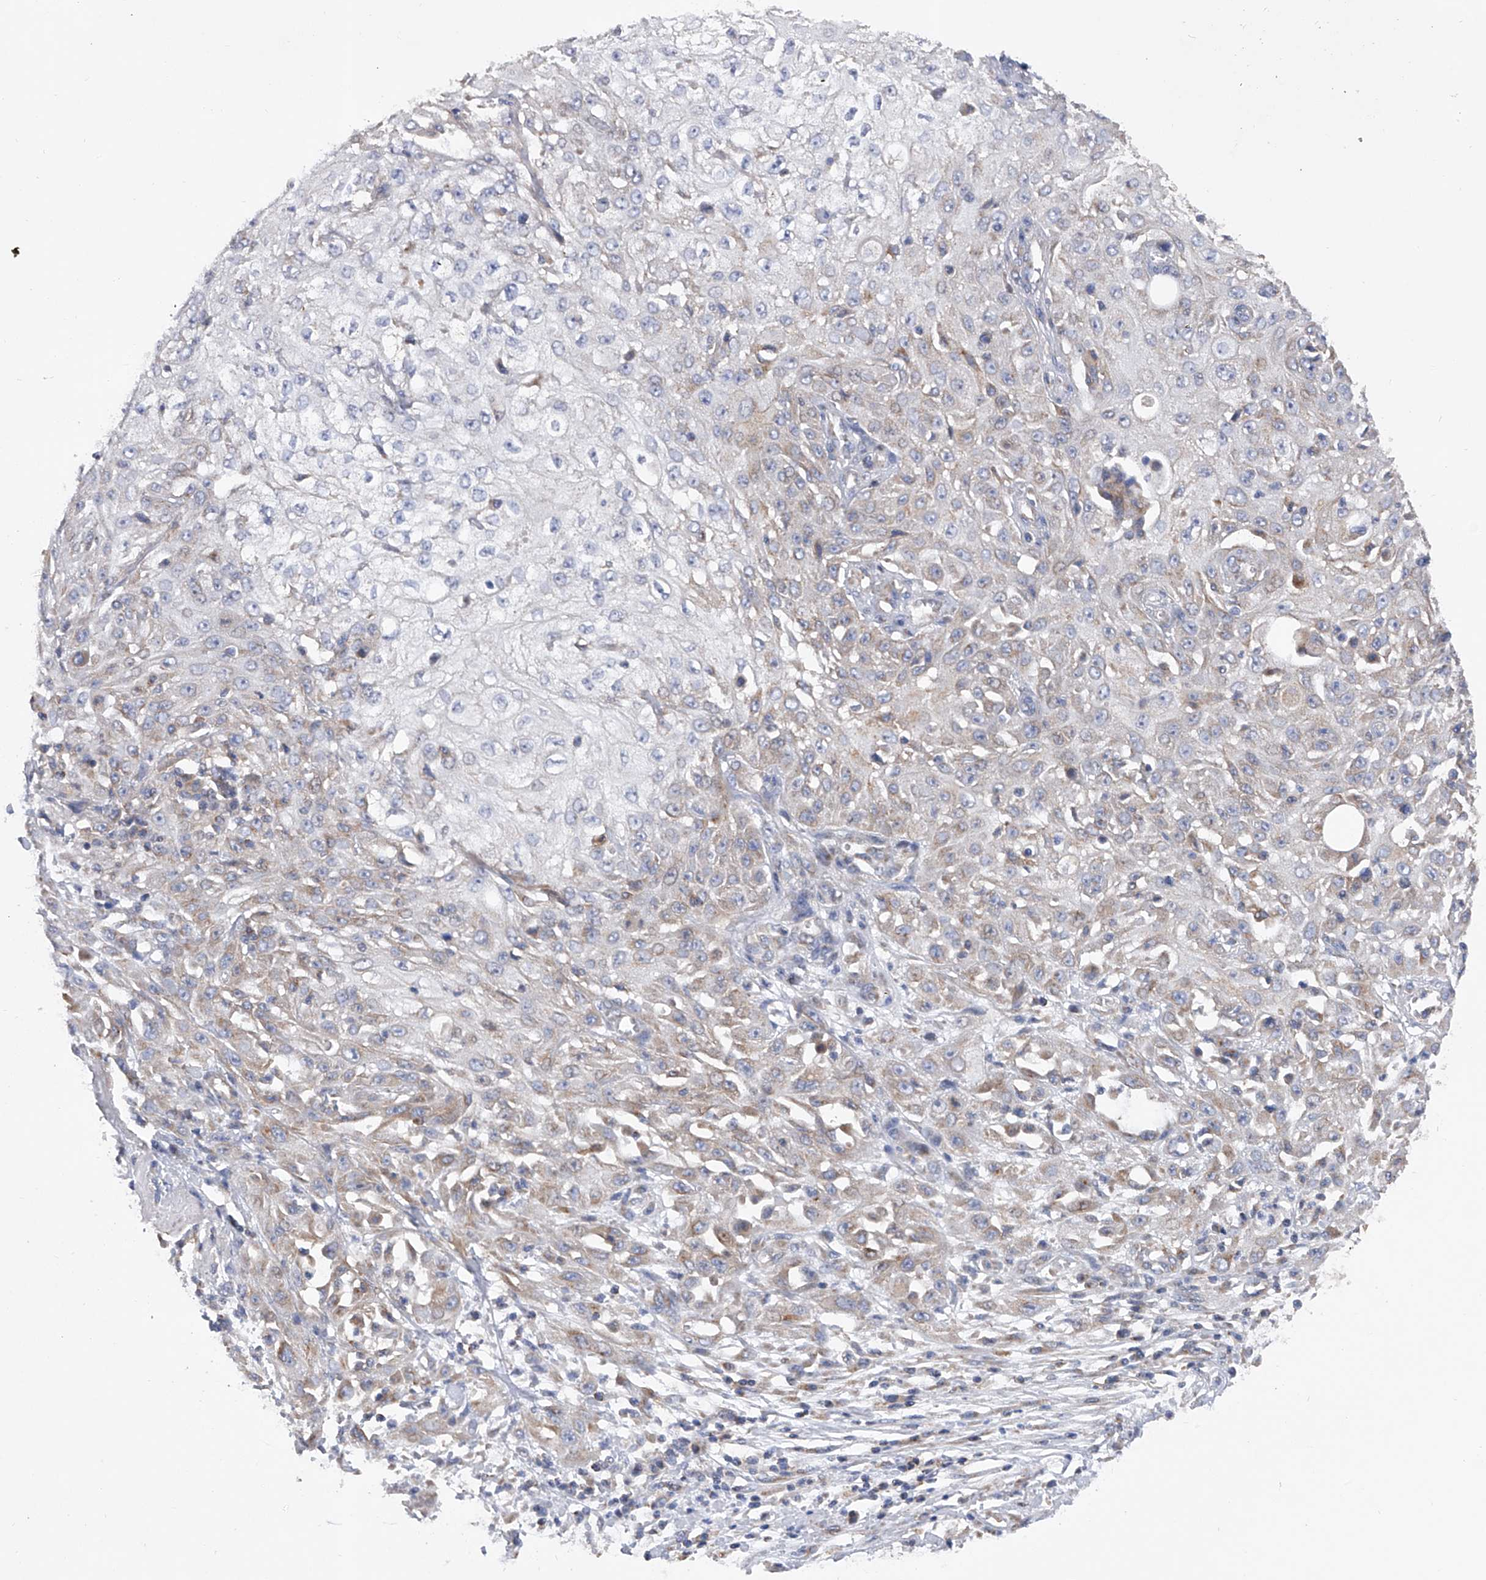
{"staining": {"intensity": "weak", "quantity": "25%-75%", "location": "cytoplasmic/membranous"}, "tissue": "skin cancer", "cell_type": "Tumor cells", "image_type": "cancer", "snomed": [{"axis": "morphology", "description": "Squamous cell carcinoma, NOS"}, {"axis": "morphology", "description": "Squamous cell carcinoma, metastatic, NOS"}, {"axis": "topography", "description": "Skin"}, {"axis": "topography", "description": "Lymph node"}], "caption": "A brown stain highlights weak cytoplasmic/membranous expression of a protein in human skin squamous cell carcinoma tumor cells. Immunohistochemistry (ihc) stains the protein in brown and the nuclei are stained blue.", "gene": "PDSS2", "patient": {"sex": "male", "age": 75}}